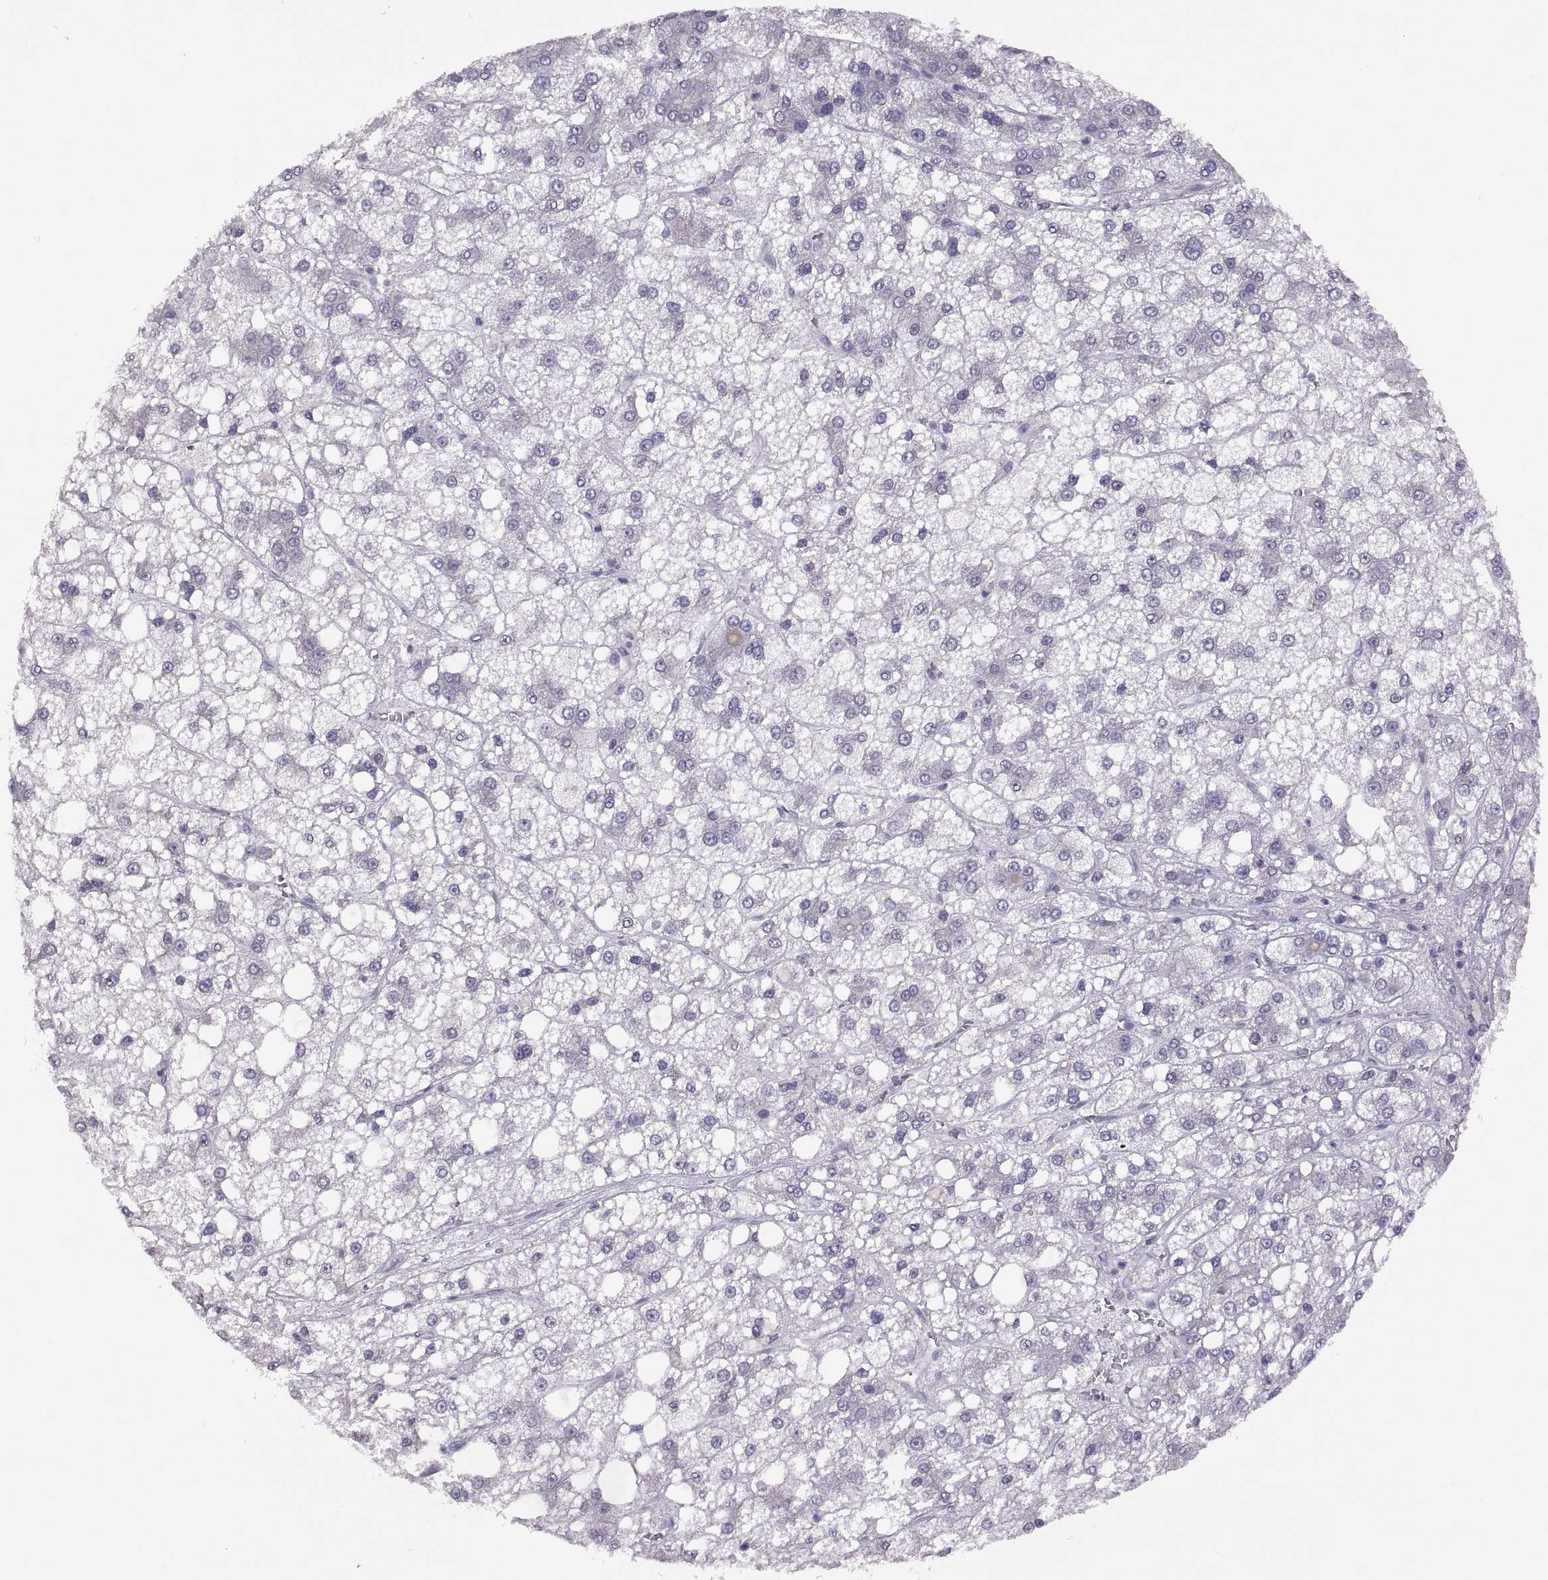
{"staining": {"intensity": "negative", "quantity": "none", "location": "none"}, "tissue": "liver cancer", "cell_type": "Tumor cells", "image_type": "cancer", "snomed": [{"axis": "morphology", "description": "Carcinoma, Hepatocellular, NOS"}, {"axis": "topography", "description": "Liver"}], "caption": "Immunohistochemistry photomicrograph of liver cancer (hepatocellular carcinoma) stained for a protein (brown), which demonstrates no expression in tumor cells.", "gene": "TBX19", "patient": {"sex": "male", "age": 73}}